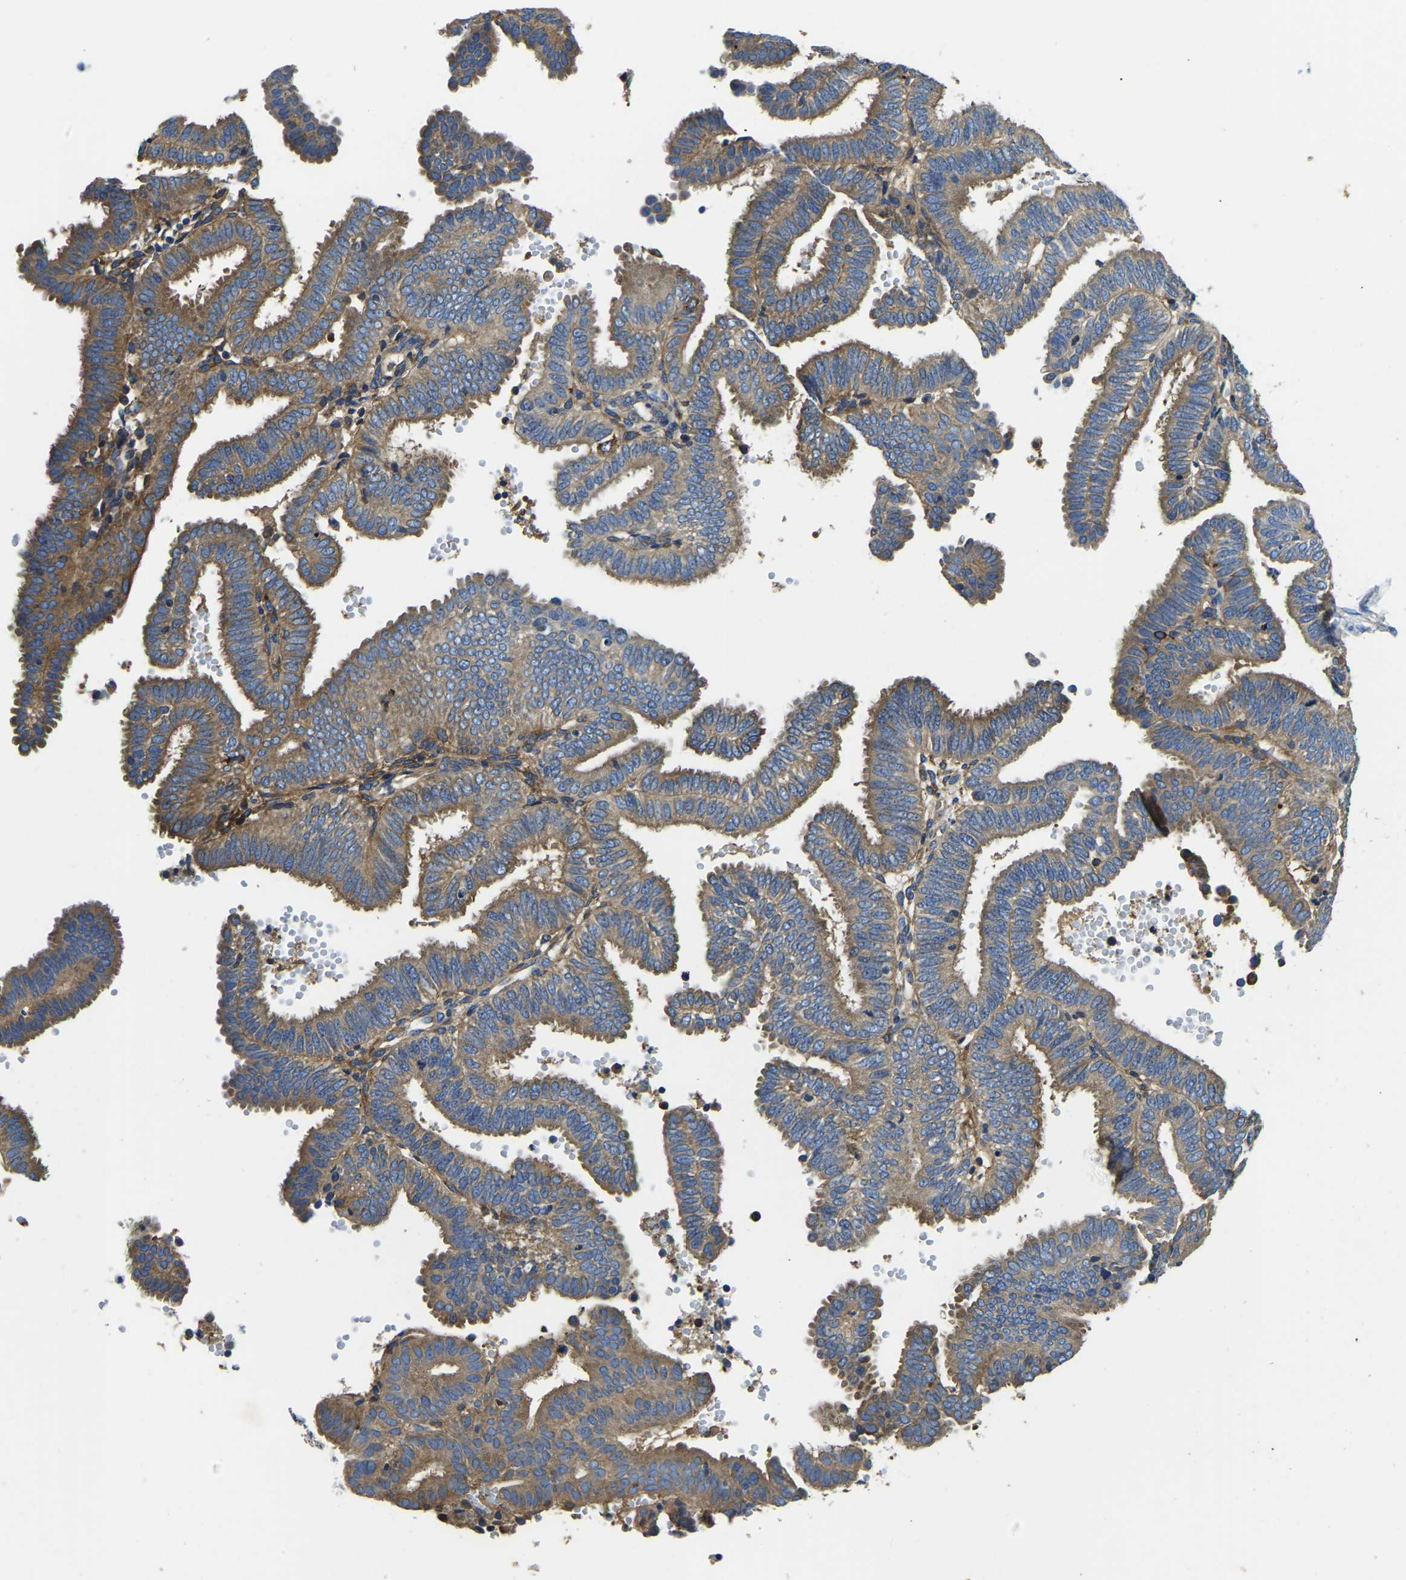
{"staining": {"intensity": "moderate", "quantity": ">75%", "location": "cytoplasmic/membranous"}, "tissue": "endometrial cancer", "cell_type": "Tumor cells", "image_type": "cancer", "snomed": [{"axis": "morphology", "description": "Adenocarcinoma, NOS"}, {"axis": "topography", "description": "Endometrium"}], "caption": "Endometrial cancer (adenocarcinoma) tissue reveals moderate cytoplasmic/membranous staining in approximately >75% of tumor cells", "gene": "STAT2", "patient": {"sex": "female", "age": 58}}